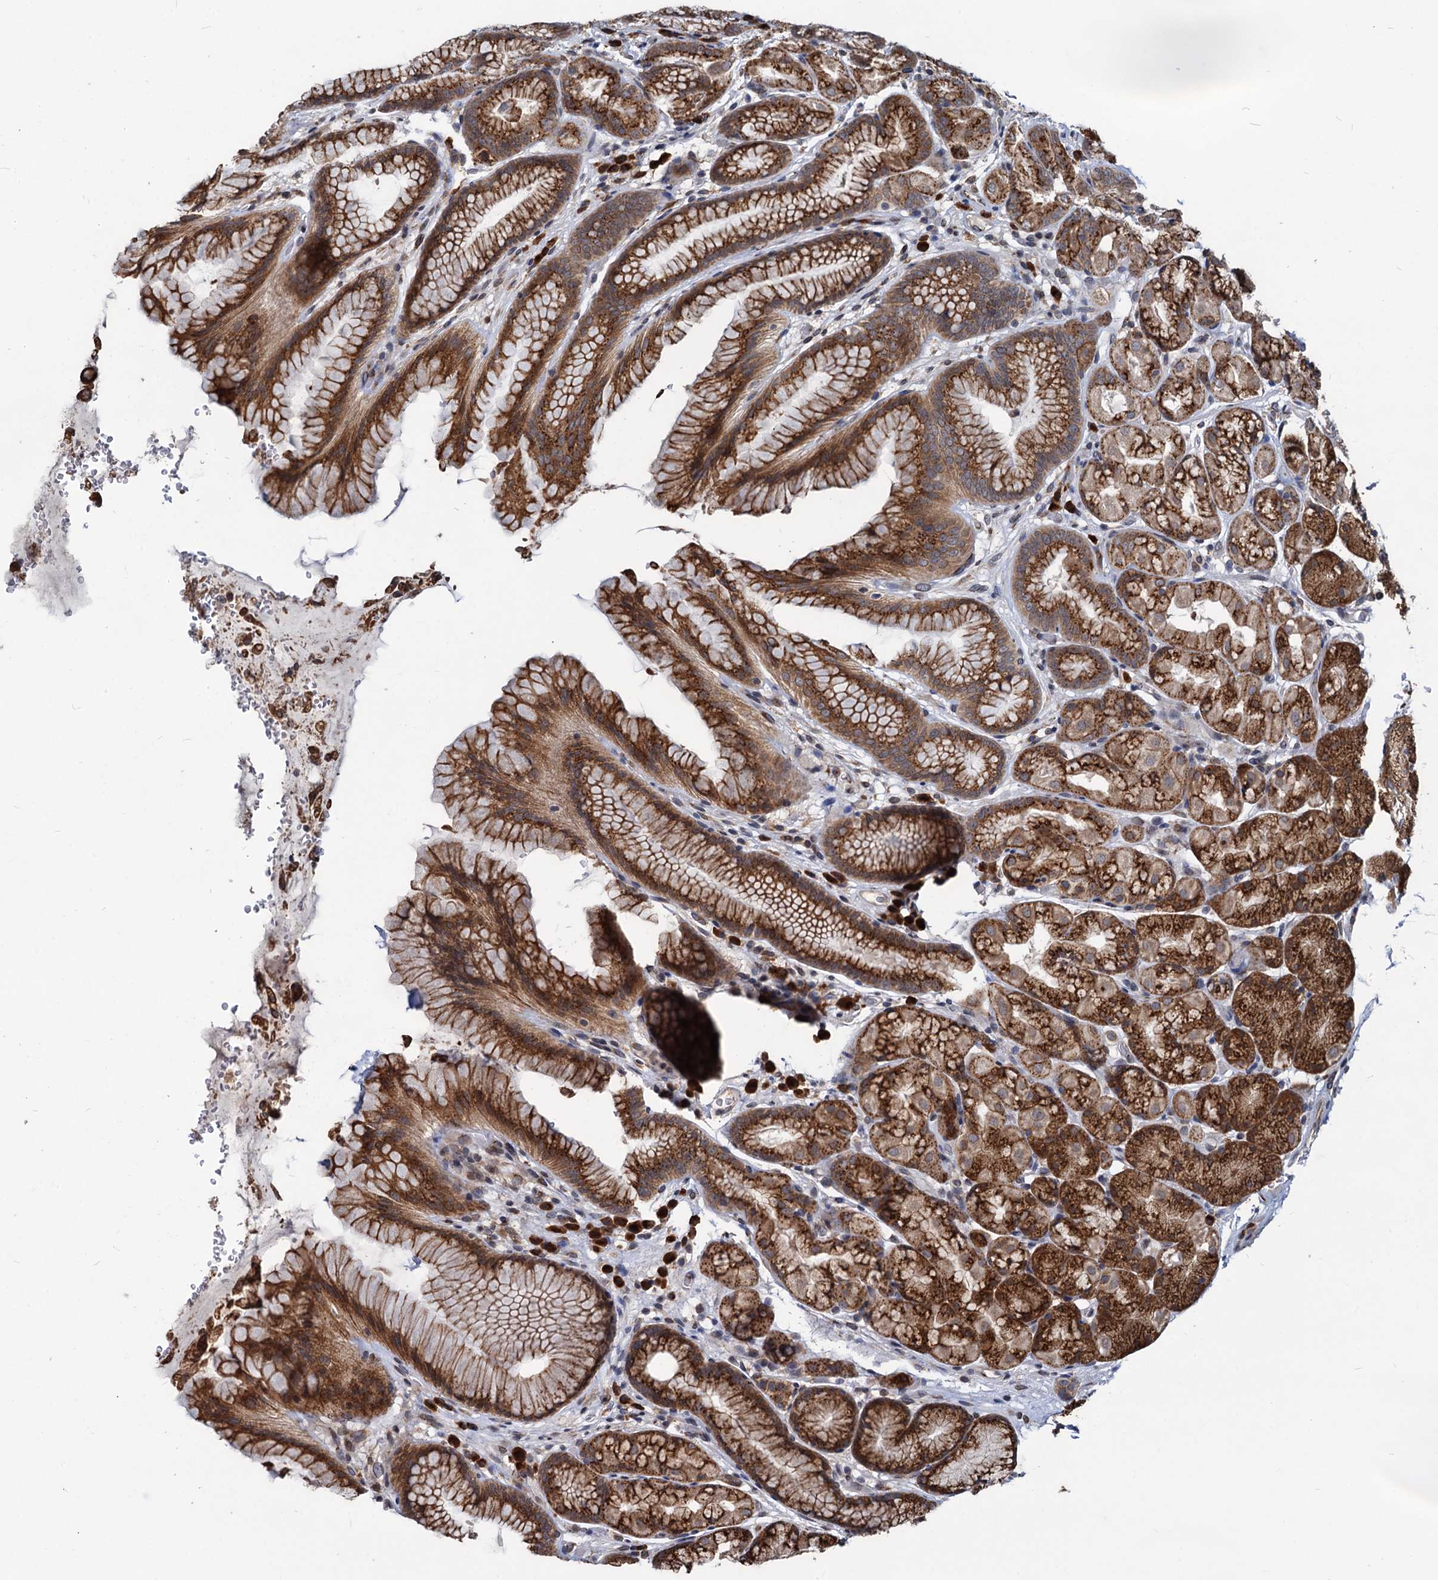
{"staining": {"intensity": "strong", "quantity": ">75%", "location": "cytoplasmic/membranous"}, "tissue": "stomach", "cell_type": "Glandular cells", "image_type": "normal", "snomed": [{"axis": "morphology", "description": "Normal tissue, NOS"}, {"axis": "topography", "description": "Stomach"}], "caption": "IHC of normal human stomach exhibits high levels of strong cytoplasmic/membranous positivity in about >75% of glandular cells. The staining was performed using DAB, with brown indicating positive protein expression. Nuclei are stained blue with hematoxylin.", "gene": "SAAL1", "patient": {"sex": "male", "age": 63}}